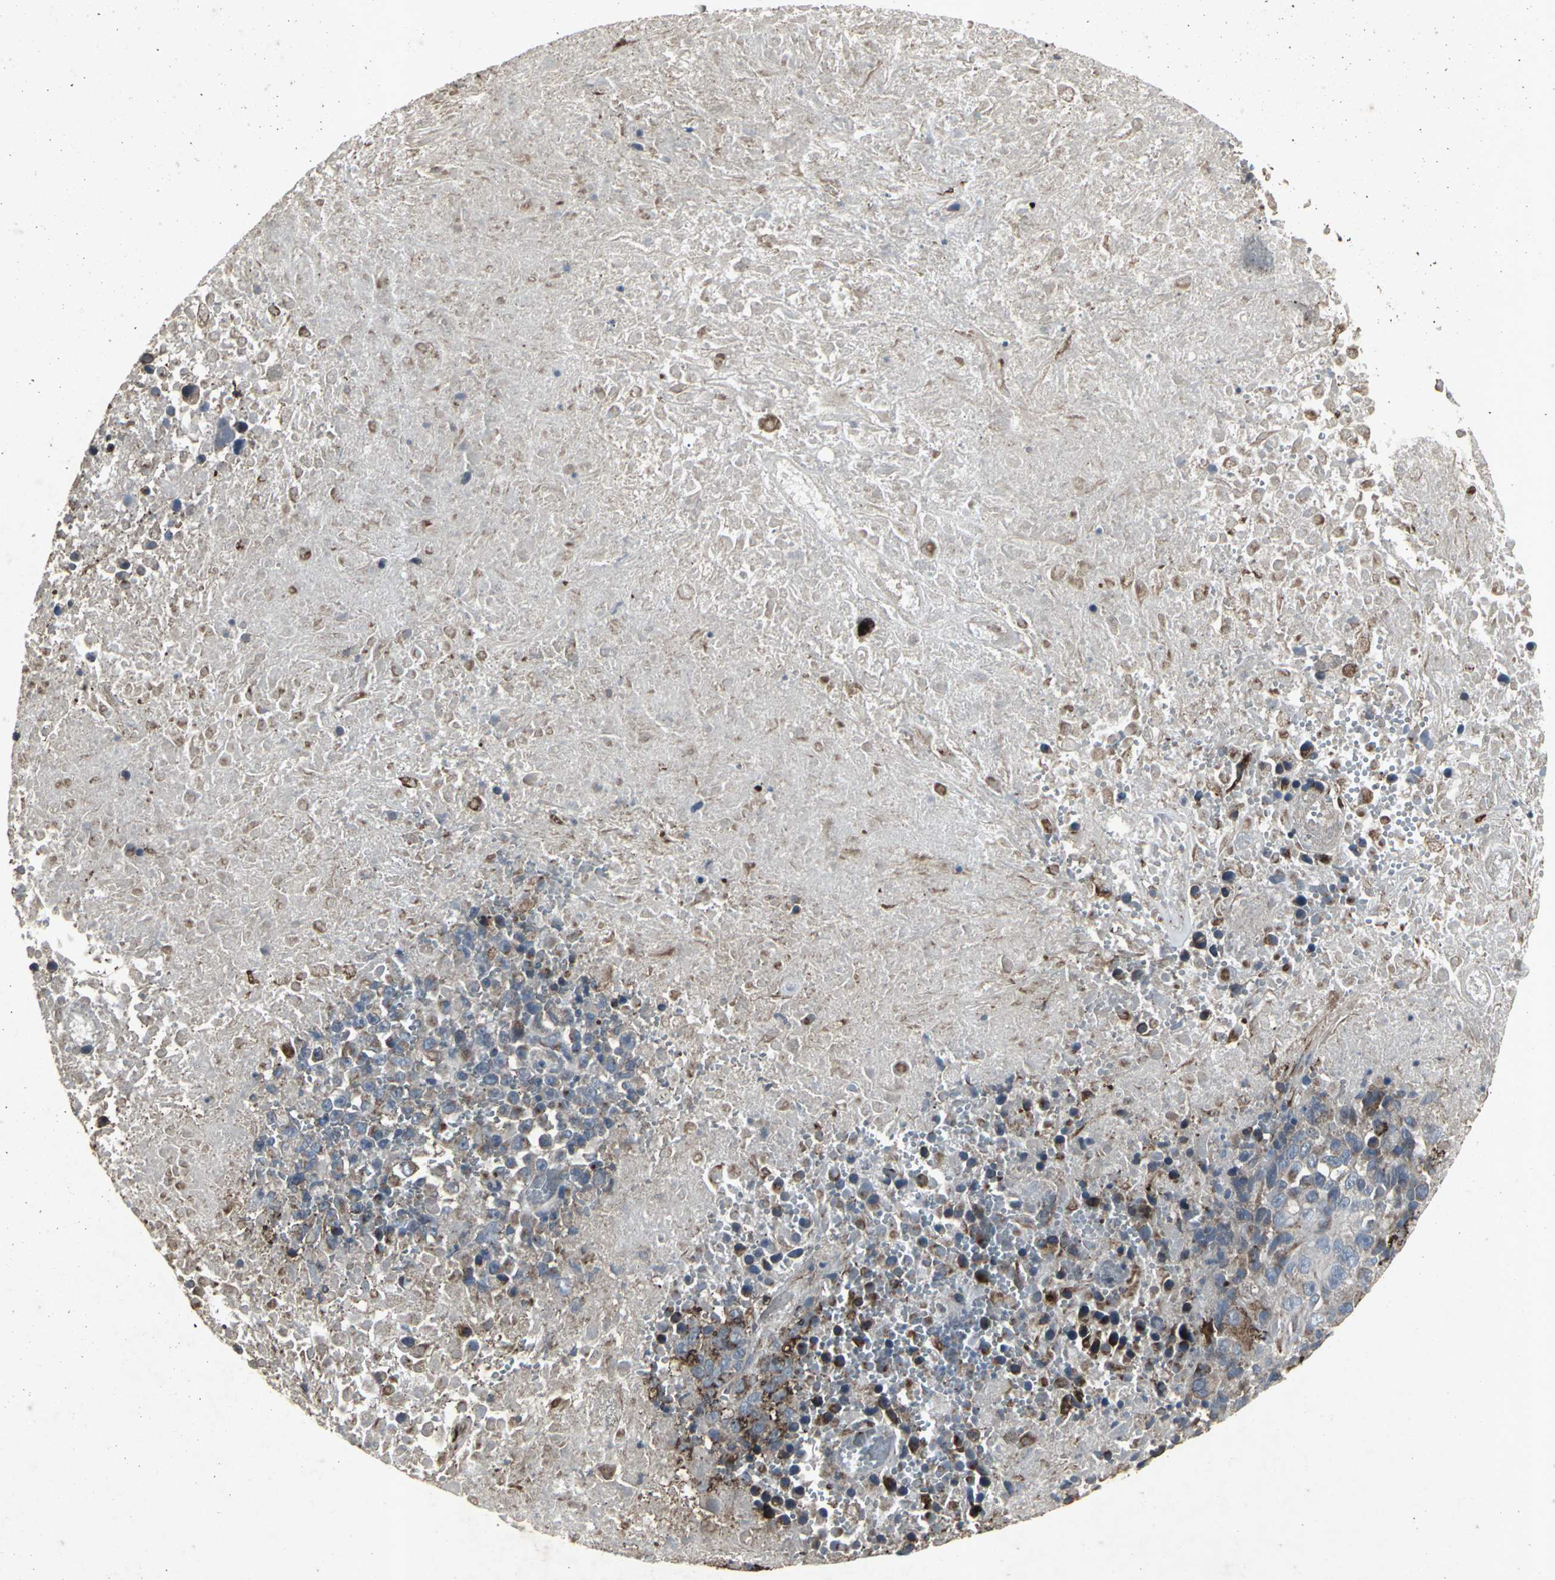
{"staining": {"intensity": "moderate", "quantity": ">75%", "location": "cytoplasmic/membranous"}, "tissue": "melanoma", "cell_type": "Tumor cells", "image_type": "cancer", "snomed": [{"axis": "morphology", "description": "Malignant melanoma, Metastatic site"}, {"axis": "topography", "description": "Cerebral cortex"}], "caption": "High-power microscopy captured an immunohistochemistry histopathology image of melanoma, revealing moderate cytoplasmic/membranous positivity in approximately >75% of tumor cells.", "gene": "CCR9", "patient": {"sex": "female", "age": 52}}